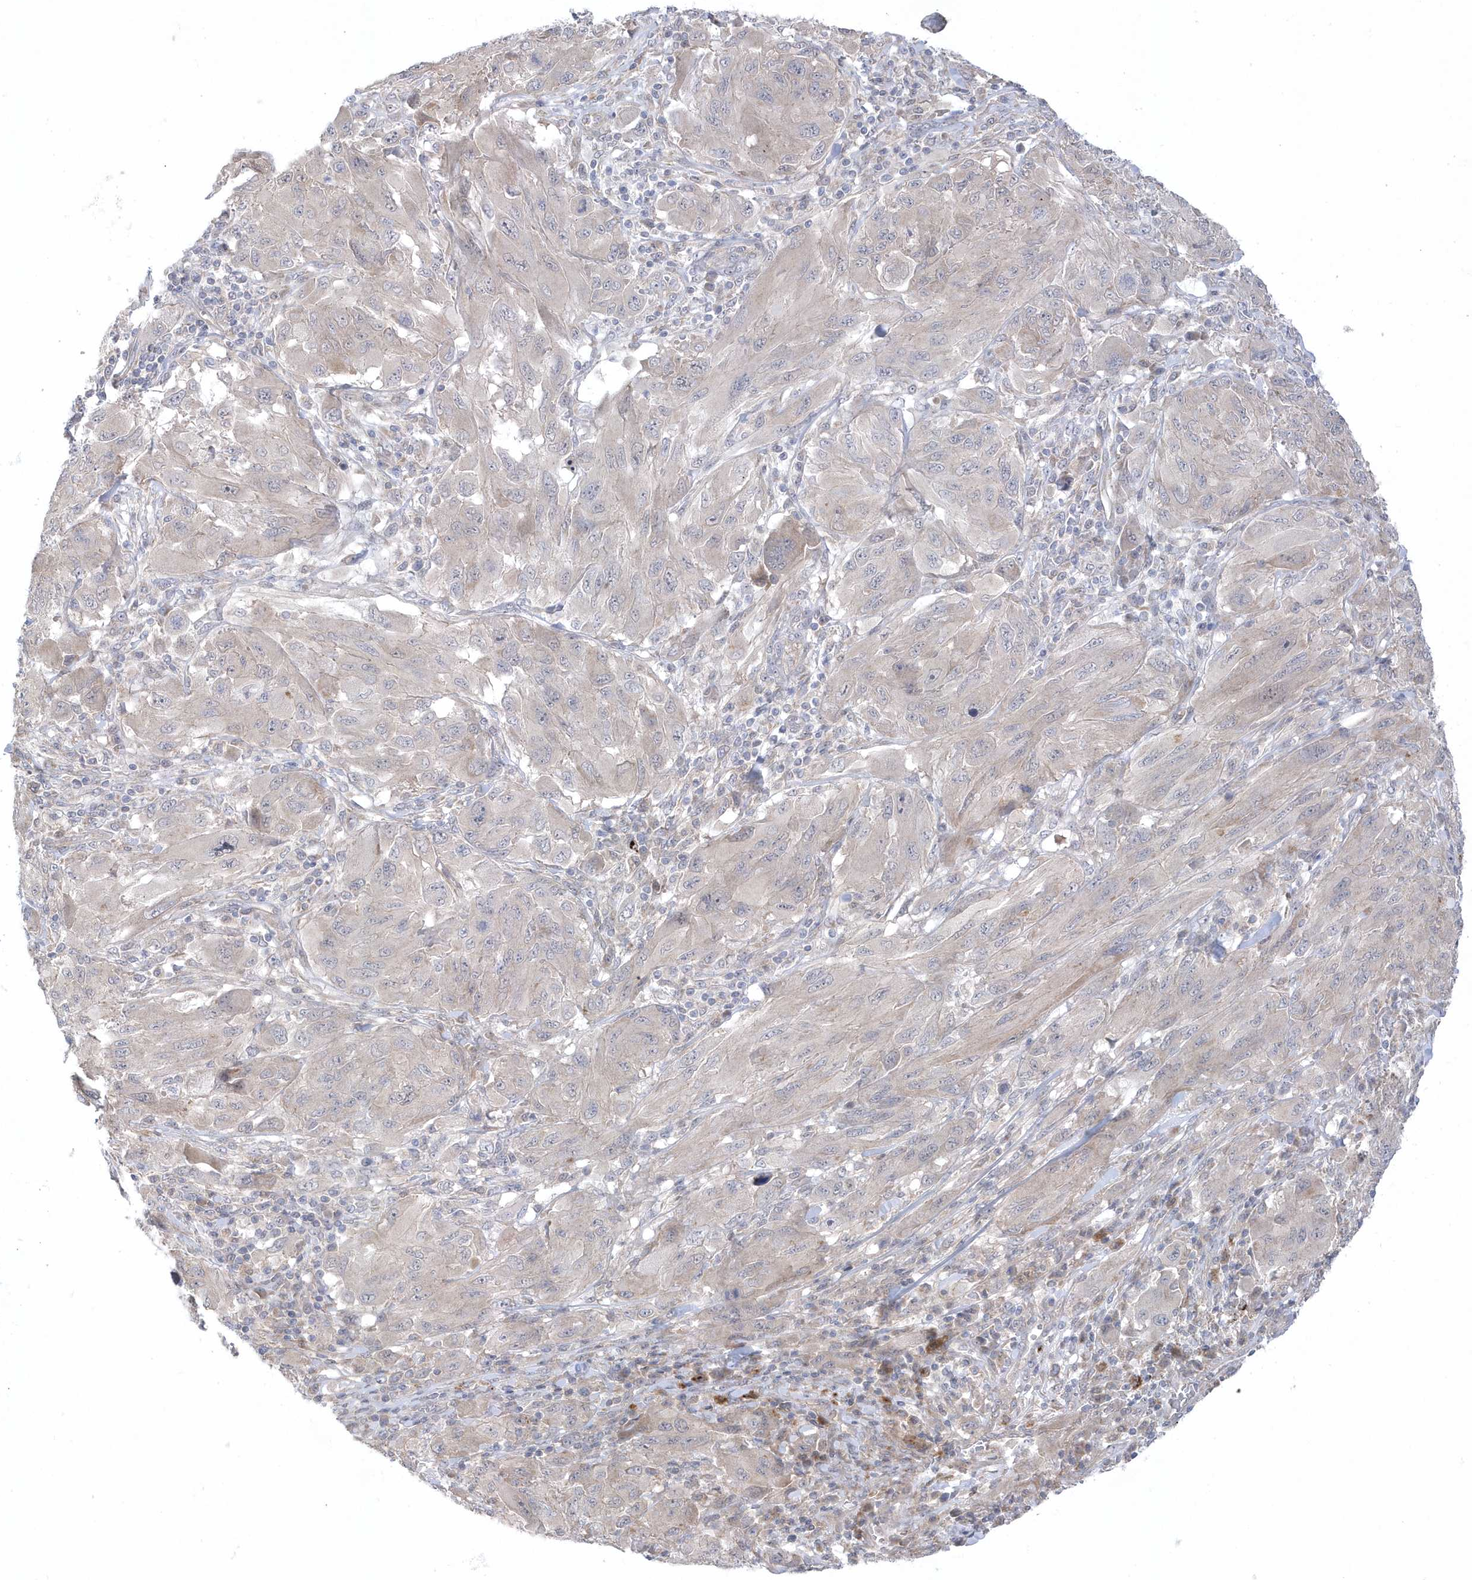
{"staining": {"intensity": "negative", "quantity": "none", "location": "none"}, "tissue": "melanoma", "cell_type": "Tumor cells", "image_type": "cancer", "snomed": [{"axis": "morphology", "description": "Malignant melanoma, NOS"}, {"axis": "topography", "description": "Skin"}], "caption": "Immunohistochemistry histopathology image of neoplastic tissue: melanoma stained with DAB (3,3'-diaminobenzidine) demonstrates no significant protein expression in tumor cells.", "gene": "ANAPC1", "patient": {"sex": "female", "age": 91}}